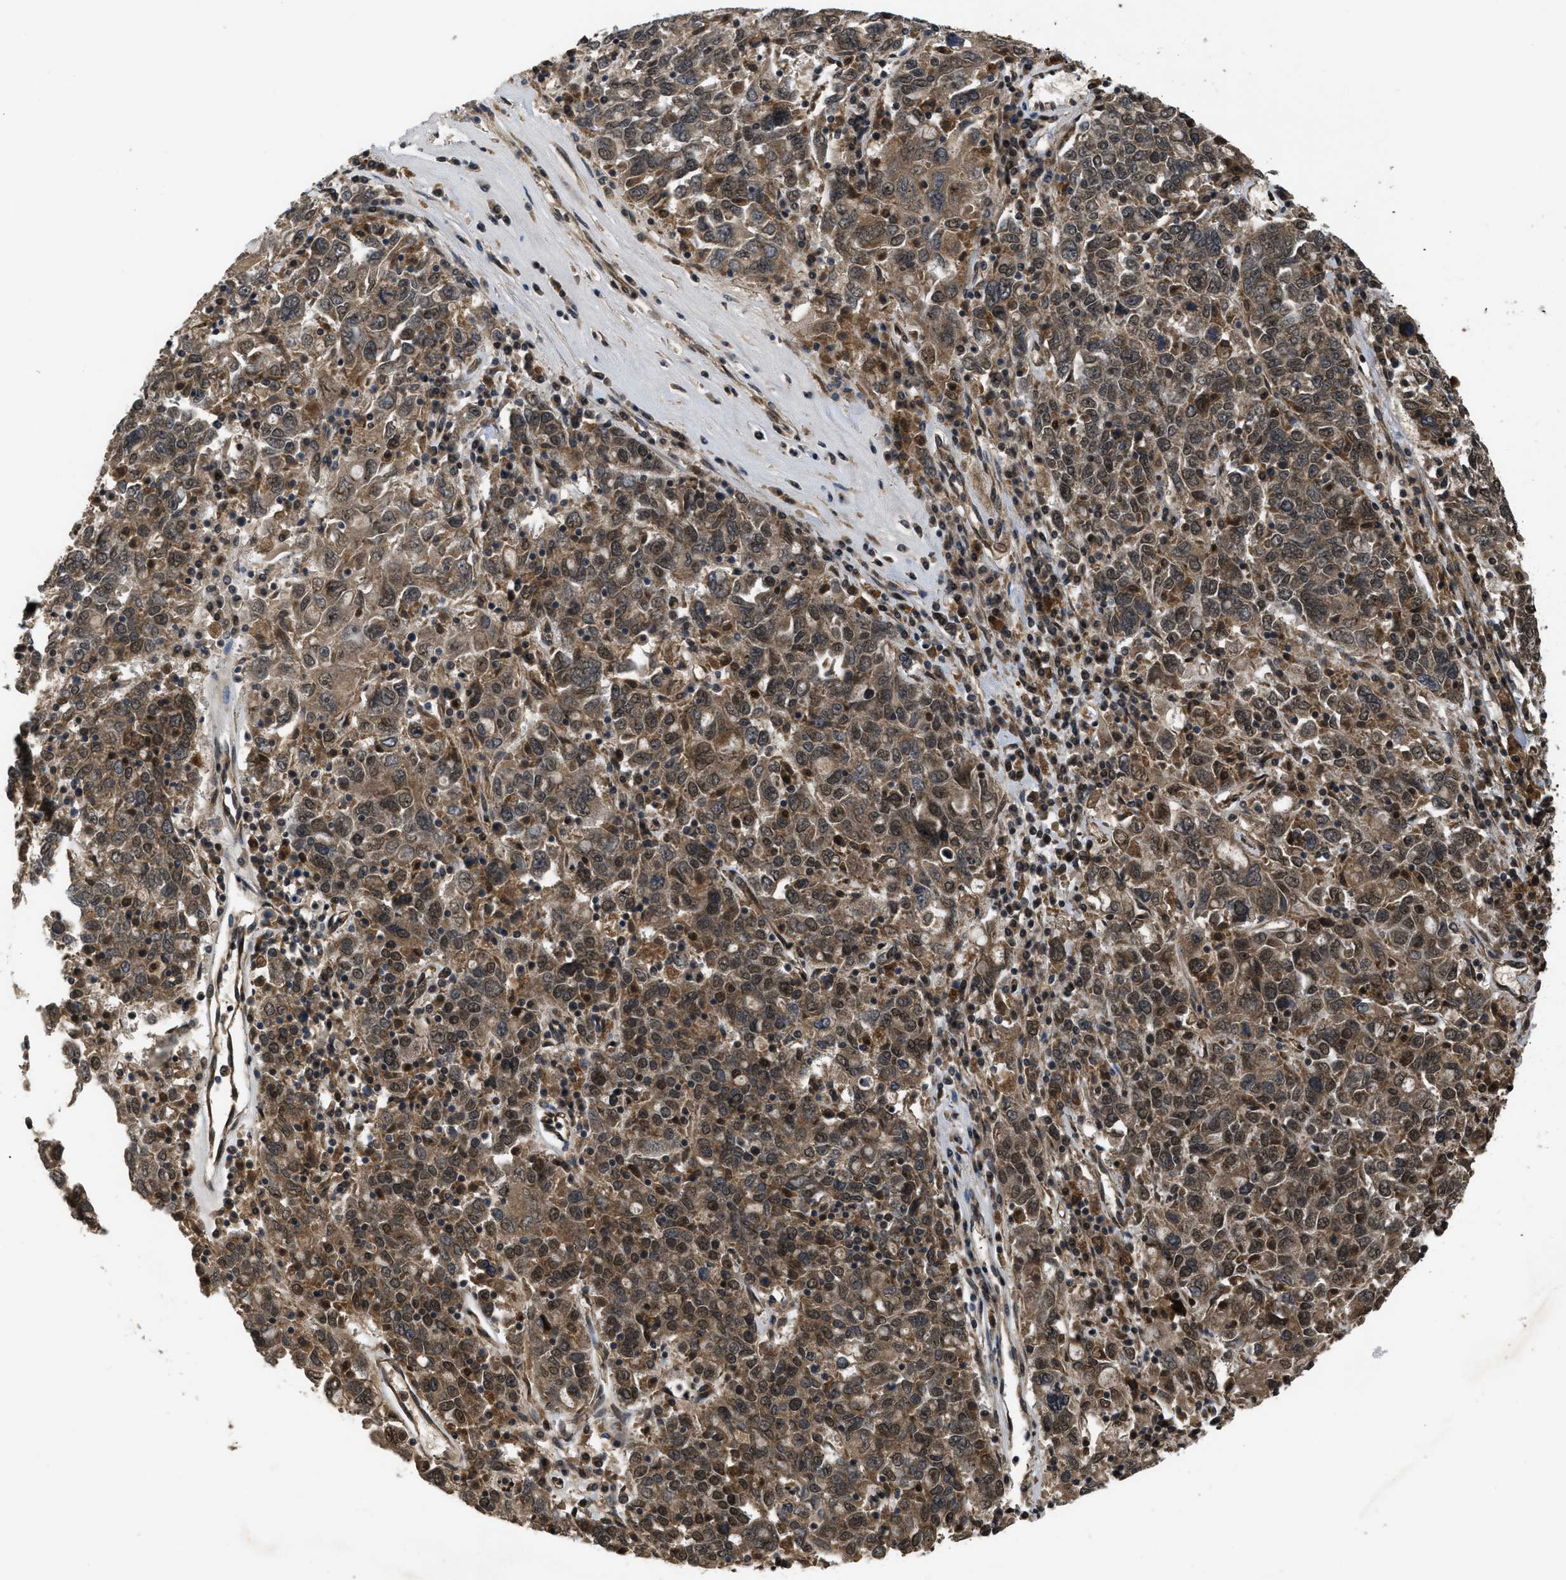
{"staining": {"intensity": "moderate", "quantity": ">75%", "location": "cytoplasmic/membranous,nuclear"}, "tissue": "ovarian cancer", "cell_type": "Tumor cells", "image_type": "cancer", "snomed": [{"axis": "morphology", "description": "Carcinoma, endometroid"}, {"axis": "topography", "description": "Ovary"}], "caption": "High-power microscopy captured an IHC photomicrograph of ovarian cancer, revealing moderate cytoplasmic/membranous and nuclear expression in approximately >75% of tumor cells.", "gene": "SPTLC1", "patient": {"sex": "female", "age": 62}}